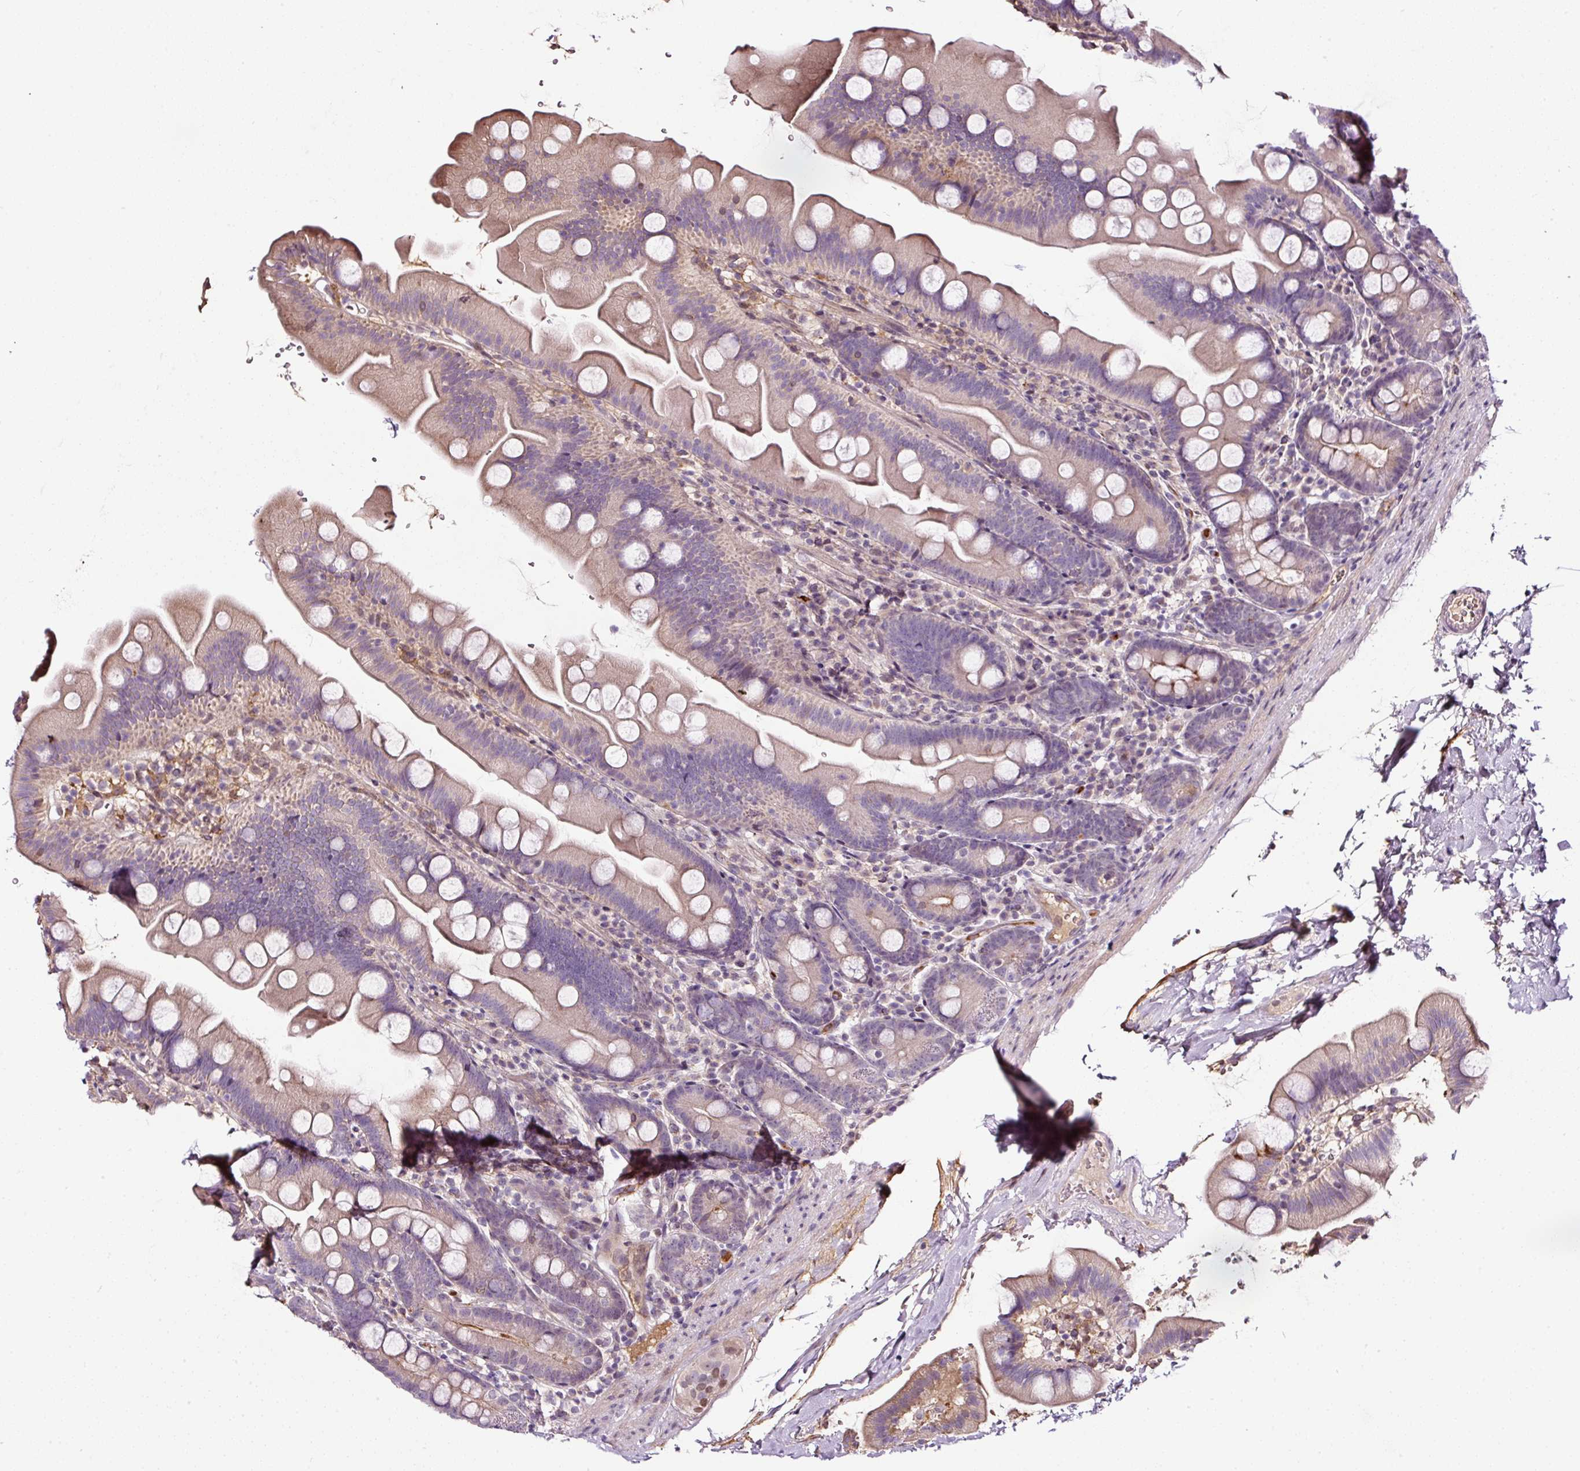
{"staining": {"intensity": "moderate", "quantity": "<25%", "location": "cytoplasmic/membranous"}, "tissue": "small intestine", "cell_type": "Glandular cells", "image_type": "normal", "snomed": [{"axis": "morphology", "description": "Normal tissue, NOS"}, {"axis": "topography", "description": "Small intestine"}], "caption": "Immunohistochemical staining of normal human small intestine reveals <25% levels of moderate cytoplasmic/membranous protein staining in about <25% of glandular cells. (brown staining indicates protein expression, while blue staining denotes nuclei).", "gene": "LRRC24", "patient": {"sex": "female", "age": 68}}